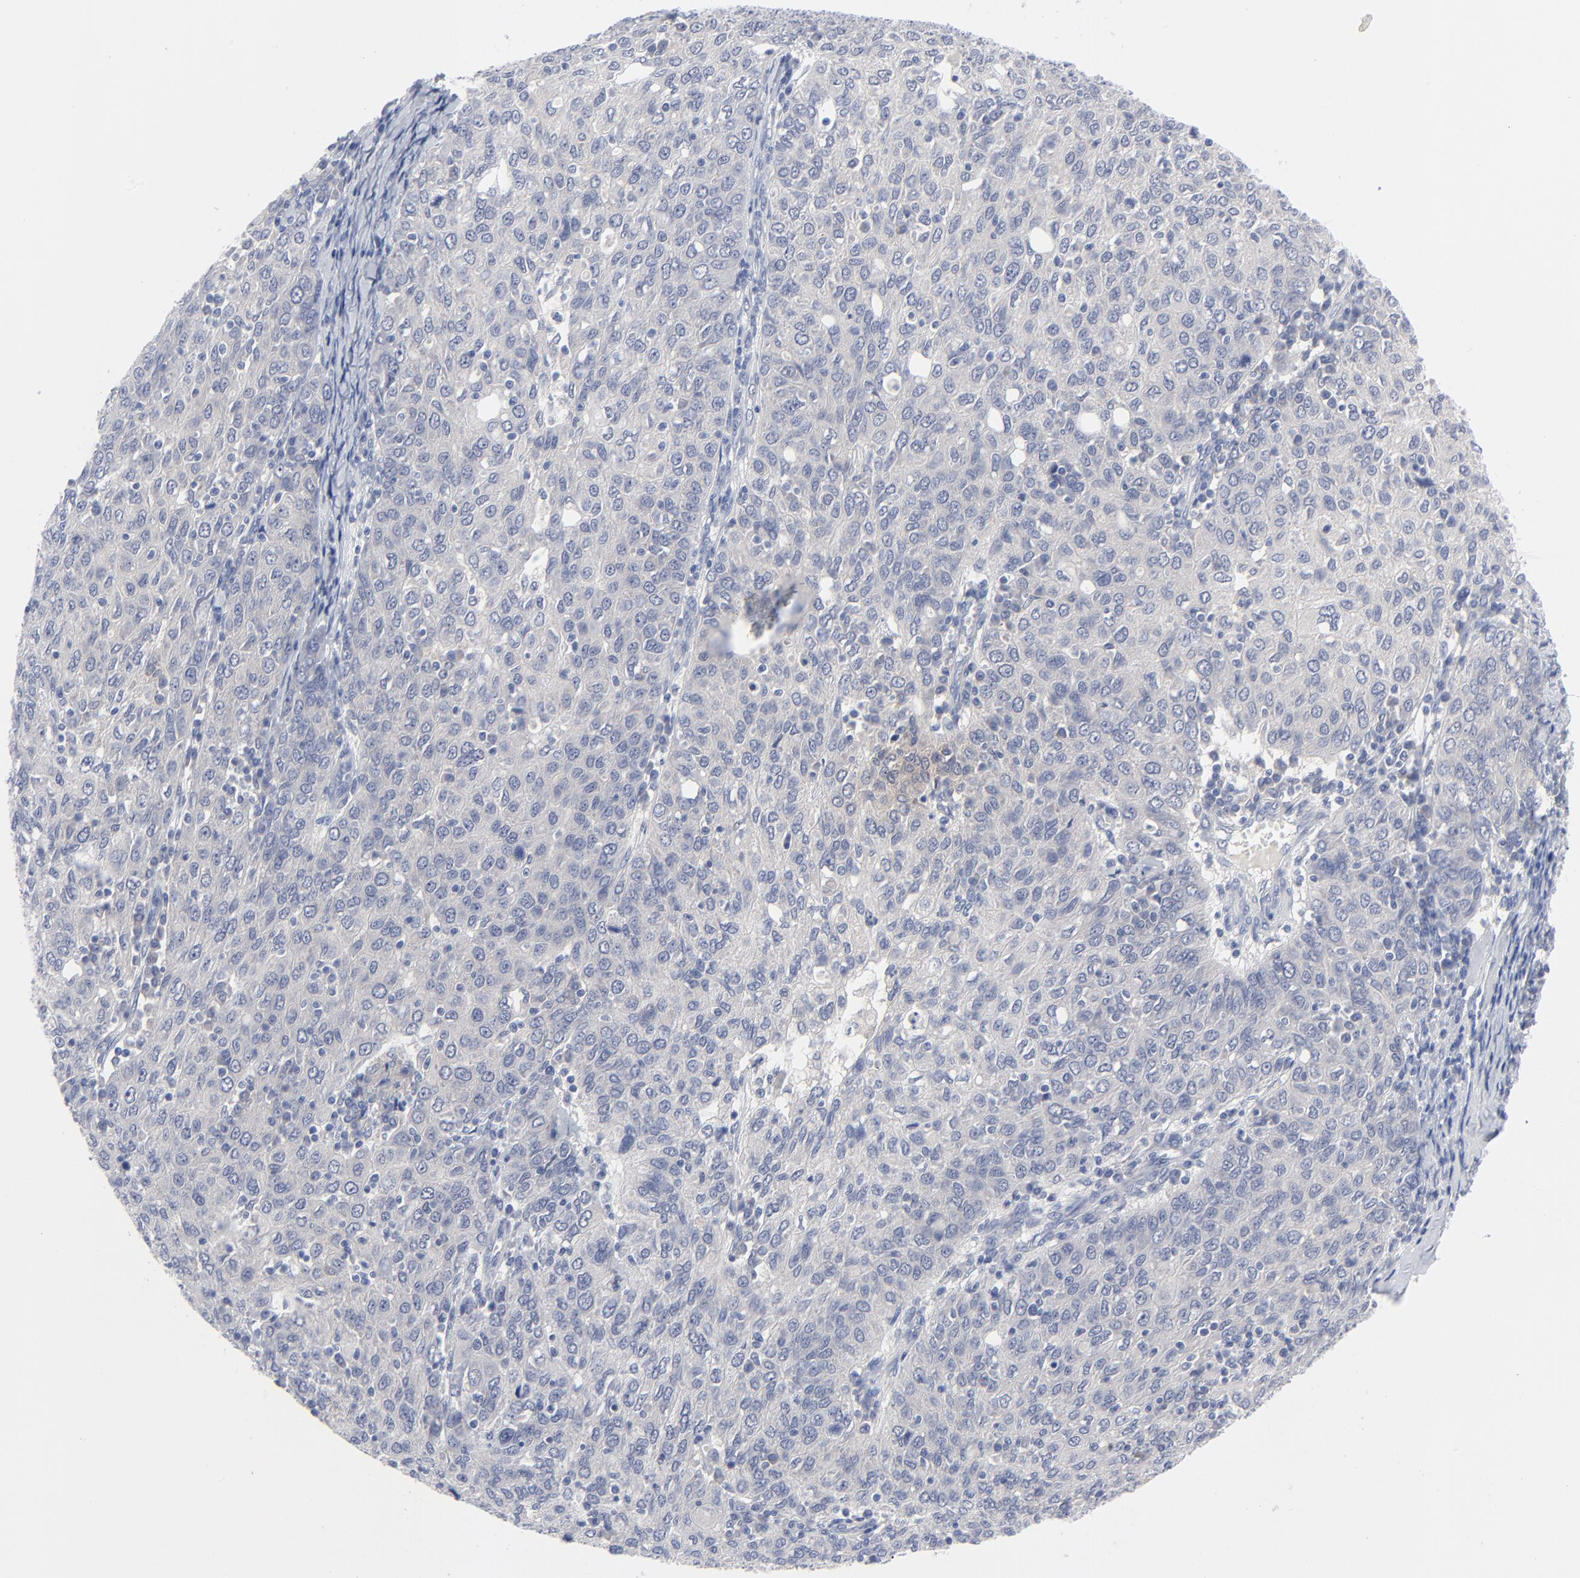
{"staining": {"intensity": "negative", "quantity": "none", "location": "none"}, "tissue": "ovarian cancer", "cell_type": "Tumor cells", "image_type": "cancer", "snomed": [{"axis": "morphology", "description": "Carcinoma, endometroid"}, {"axis": "topography", "description": "Ovary"}], "caption": "High magnification brightfield microscopy of ovarian cancer (endometroid carcinoma) stained with DAB (brown) and counterstained with hematoxylin (blue): tumor cells show no significant staining. Brightfield microscopy of immunohistochemistry (IHC) stained with DAB (brown) and hematoxylin (blue), captured at high magnification.", "gene": "CLEC4G", "patient": {"sex": "female", "age": 50}}